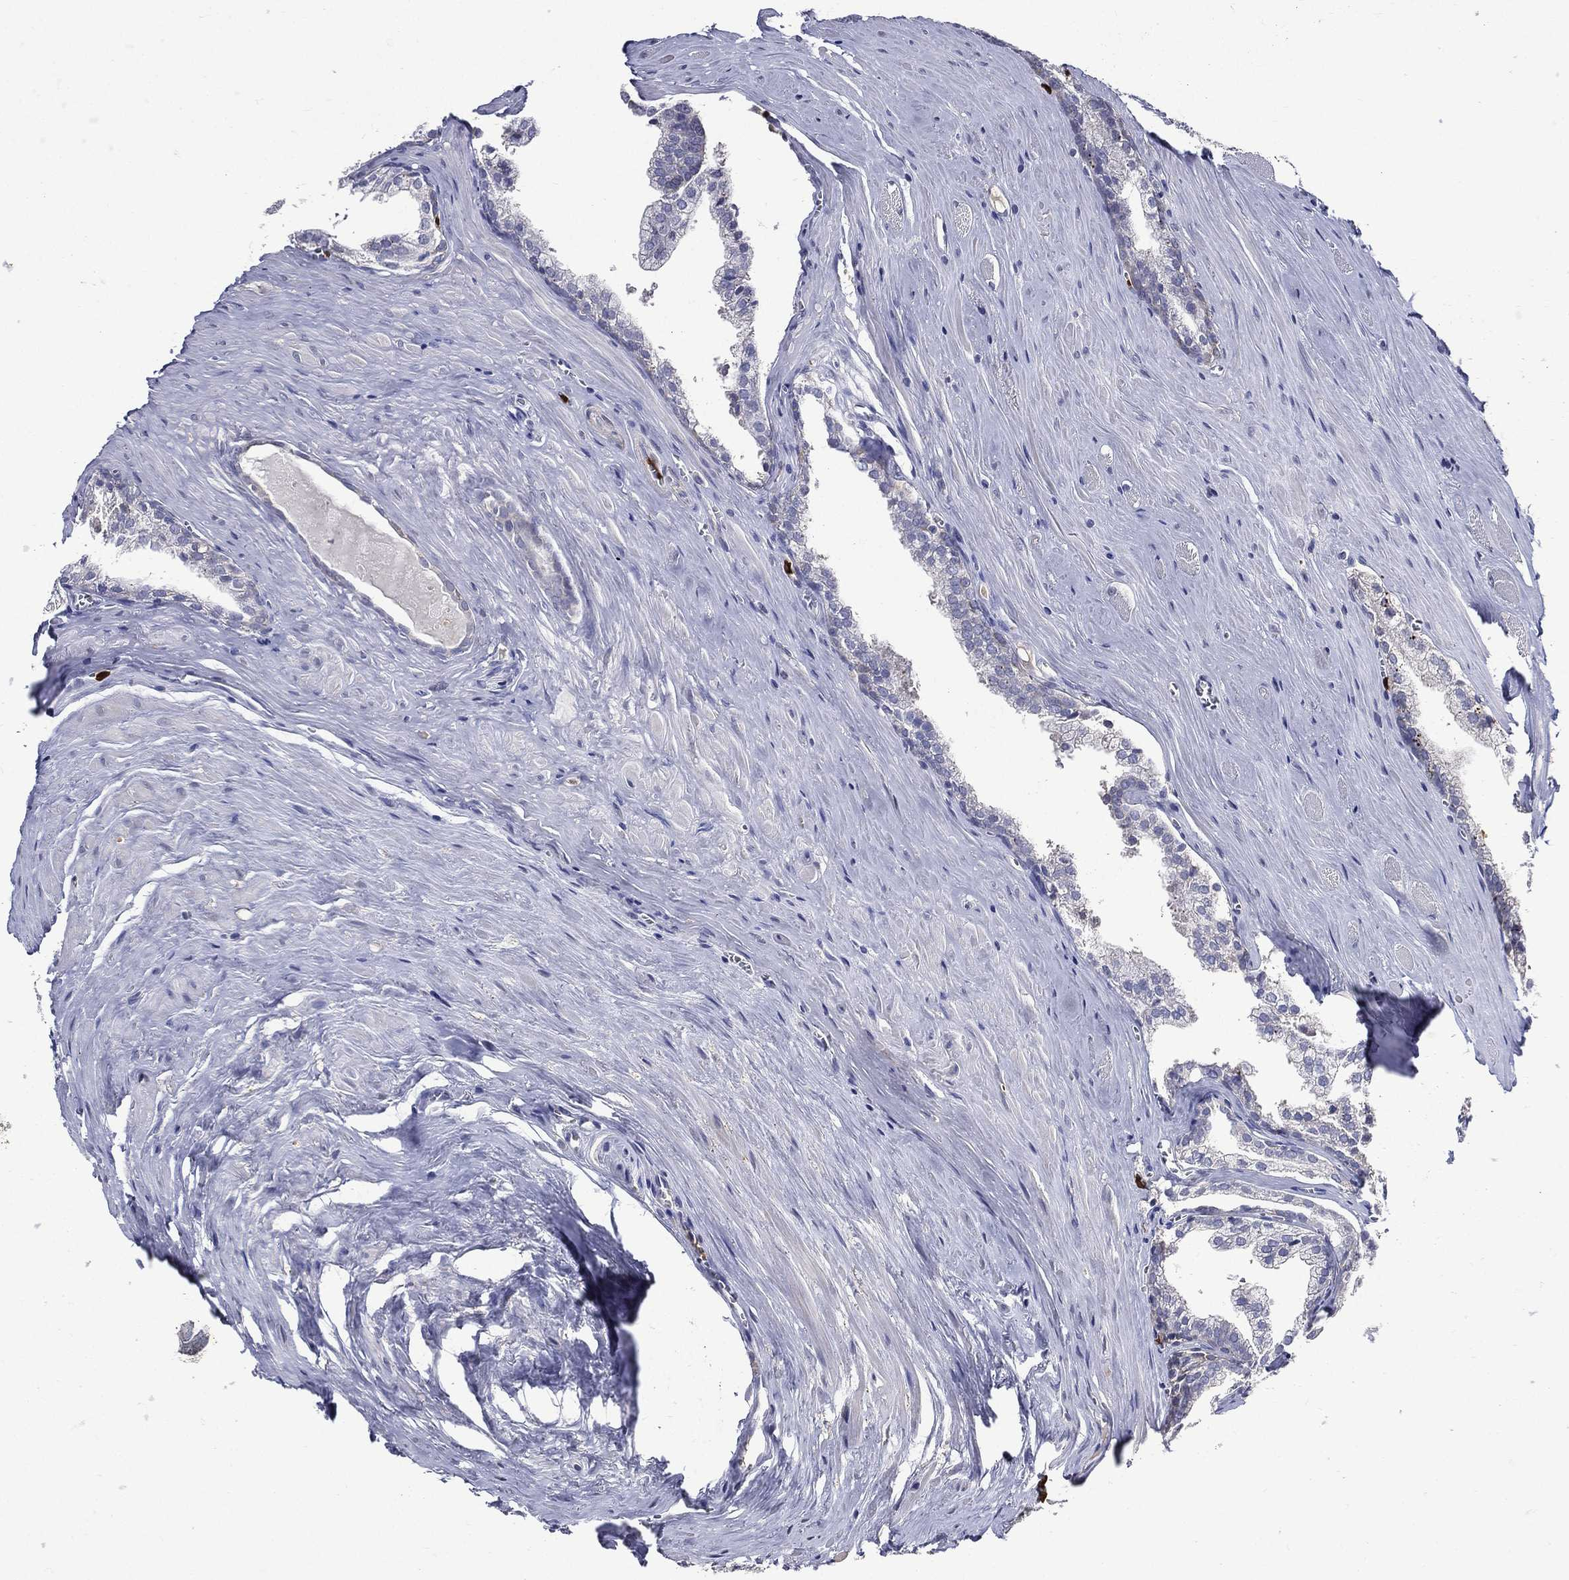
{"staining": {"intensity": "negative", "quantity": "none", "location": "none"}, "tissue": "prostate cancer", "cell_type": "Tumor cells", "image_type": "cancer", "snomed": [{"axis": "morphology", "description": "Adenocarcinoma, NOS"}, {"axis": "topography", "description": "Prostate"}], "caption": "Immunohistochemistry micrograph of neoplastic tissue: prostate cancer (adenocarcinoma) stained with DAB (3,3'-diaminobenzidine) displays no significant protein positivity in tumor cells.", "gene": "GPR171", "patient": {"sex": "male", "age": 72}}